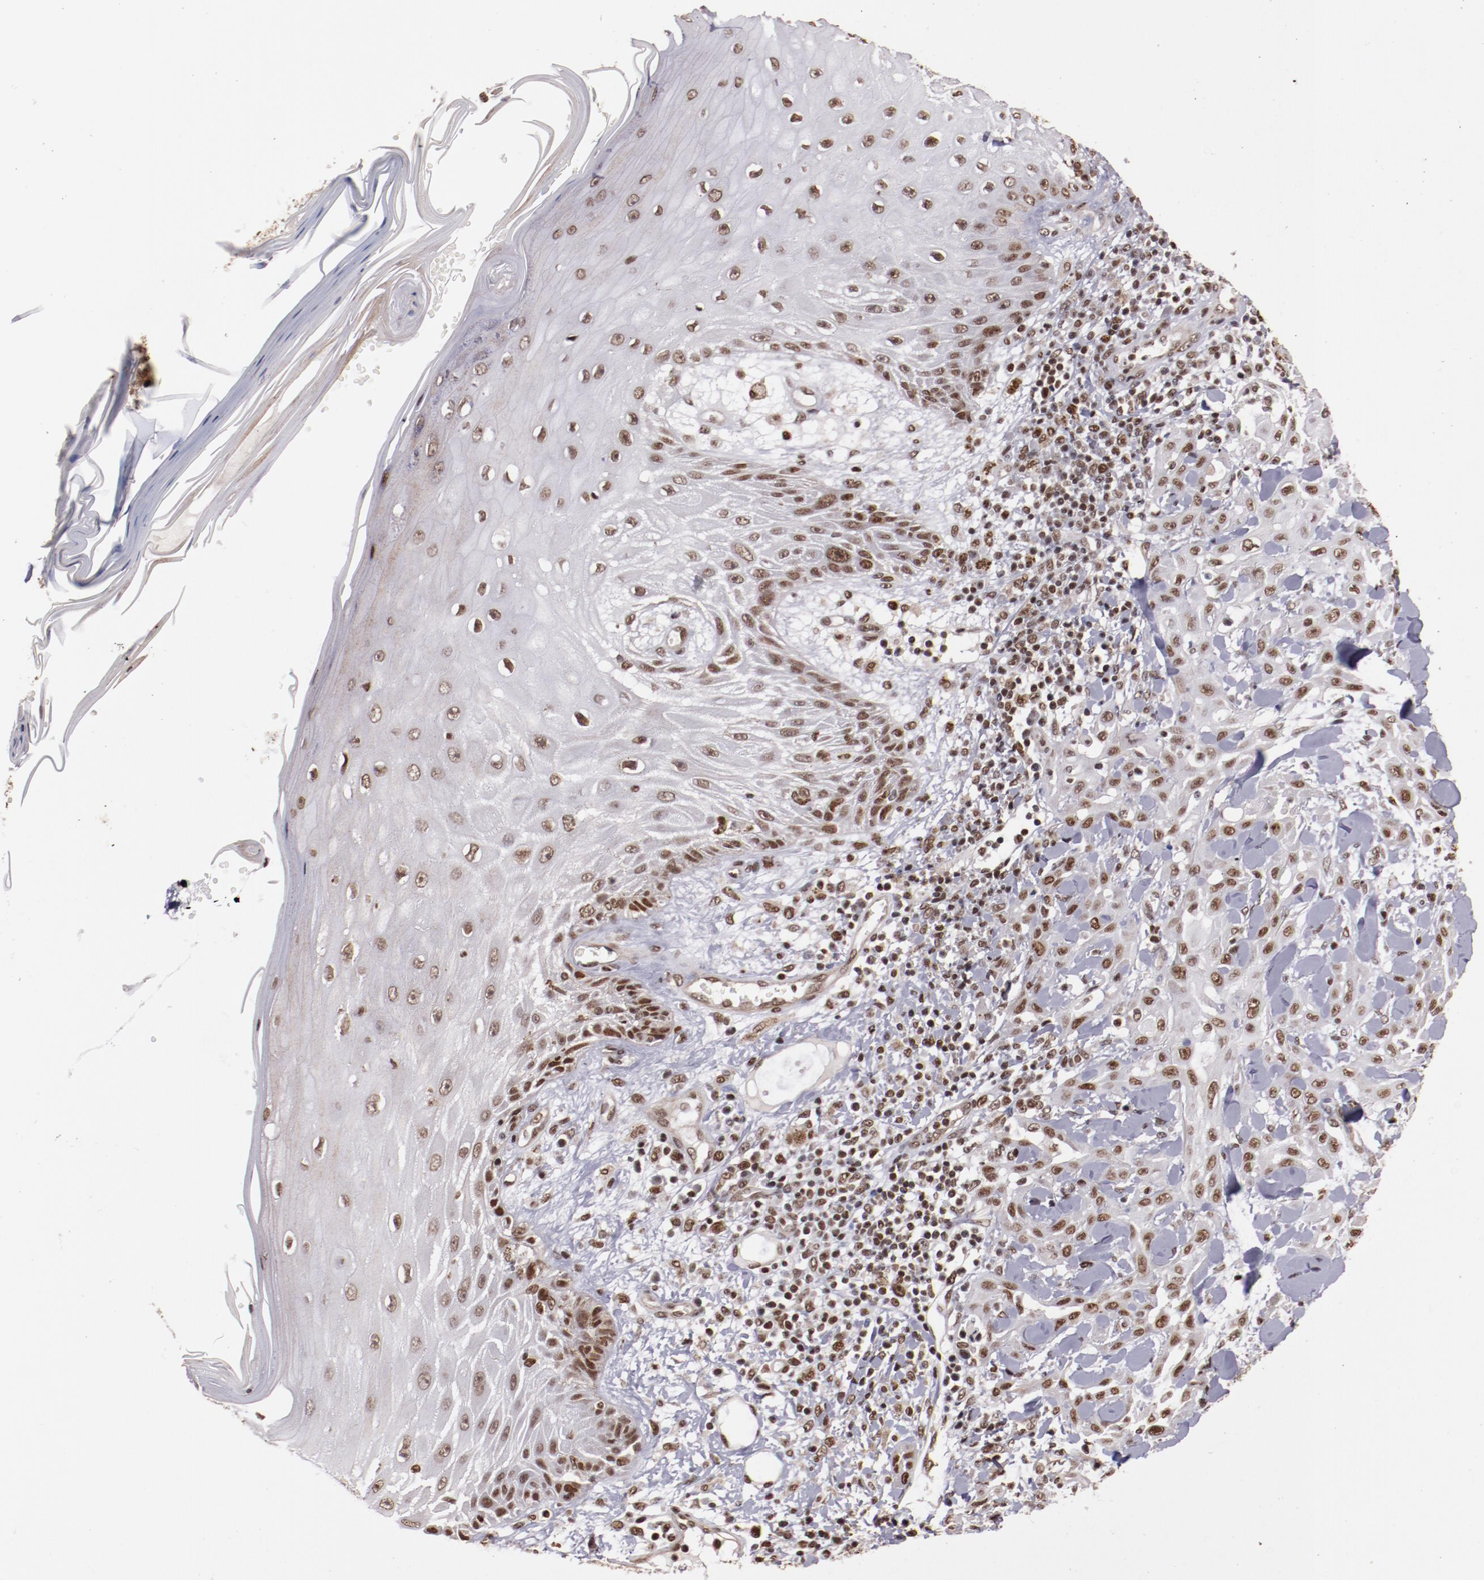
{"staining": {"intensity": "moderate", "quantity": ">75%", "location": "nuclear"}, "tissue": "skin cancer", "cell_type": "Tumor cells", "image_type": "cancer", "snomed": [{"axis": "morphology", "description": "Squamous cell carcinoma, NOS"}, {"axis": "topography", "description": "Skin"}], "caption": "Approximately >75% of tumor cells in skin cancer (squamous cell carcinoma) reveal moderate nuclear protein expression as visualized by brown immunohistochemical staining.", "gene": "STAG2", "patient": {"sex": "male", "age": 24}}